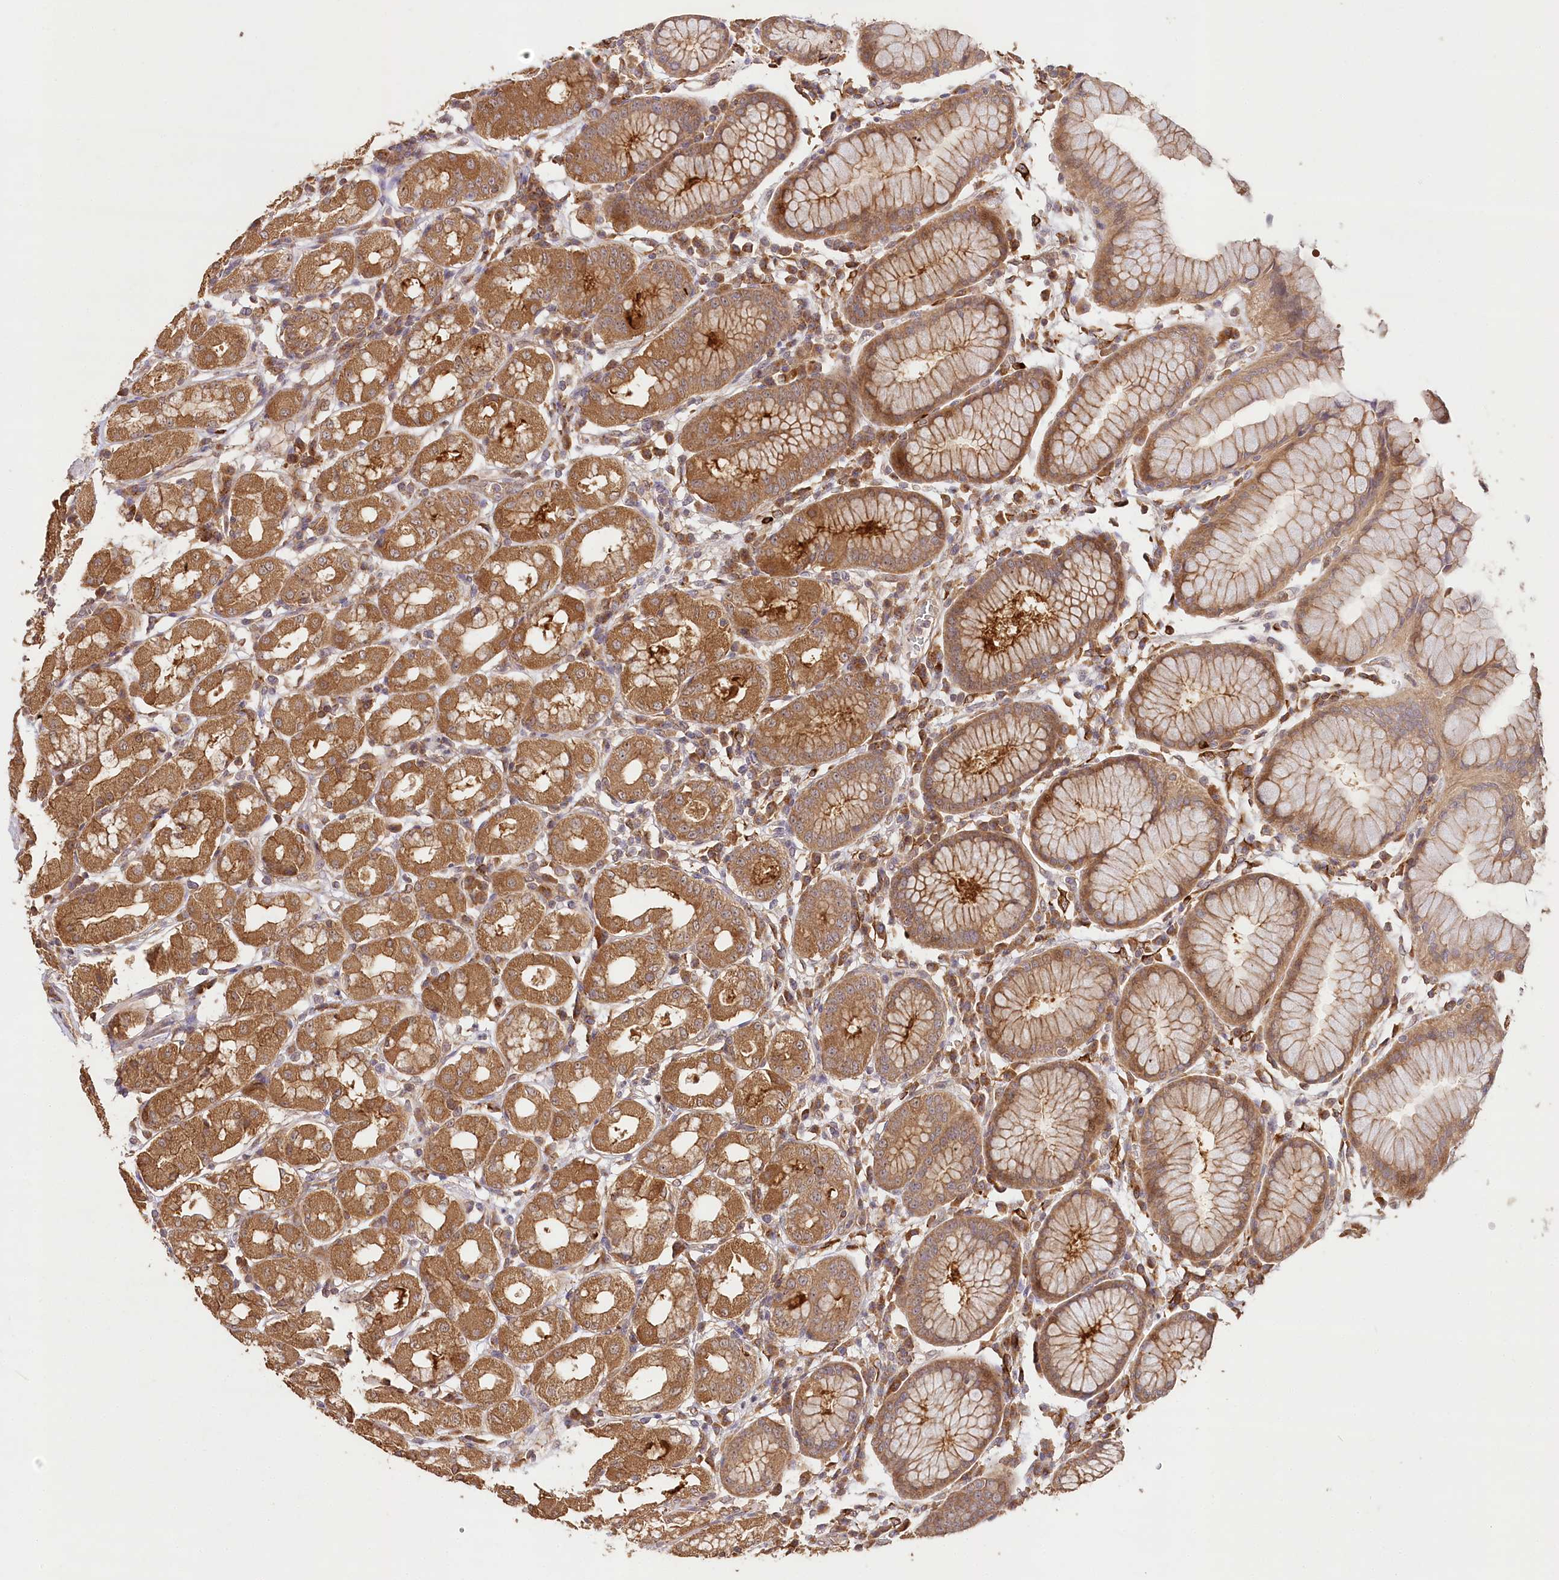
{"staining": {"intensity": "moderate", "quantity": ">75%", "location": "cytoplasmic/membranous"}, "tissue": "stomach", "cell_type": "Glandular cells", "image_type": "normal", "snomed": [{"axis": "morphology", "description": "Normal tissue, NOS"}, {"axis": "topography", "description": "Stomach"}, {"axis": "topography", "description": "Stomach, lower"}], "caption": "A photomicrograph of human stomach stained for a protein displays moderate cytoplasmic/membranous brown staining in glandular cells.", "gene": "DMXL1", "patient": {"sex": "female", "age": 56}}